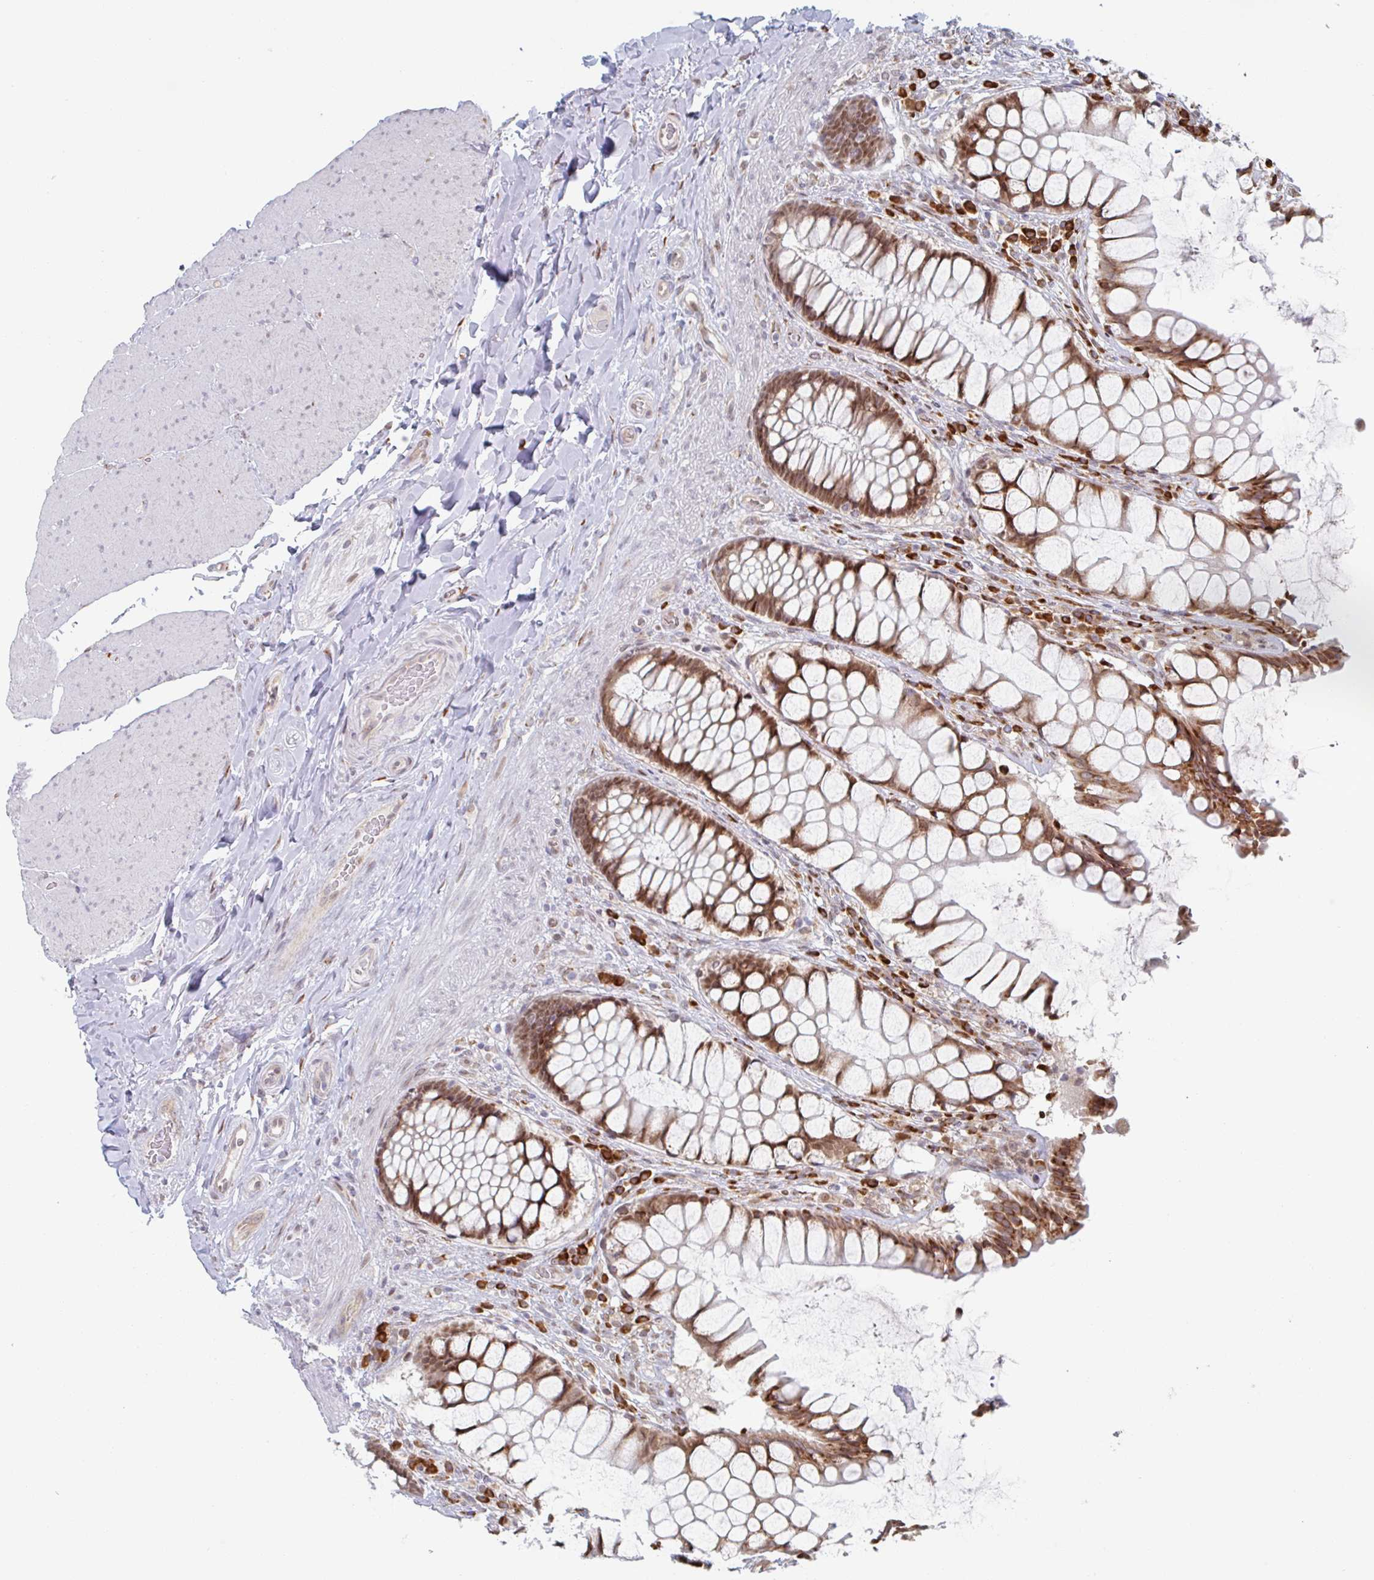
{"staining": {"intensity": "moderate", "quantity": ">75%", "location": "cytoplasmic/membranous"}, "tissue": "rectum", "cell_type": "Glandular cells", "image_type": "normal", "snomed": [{"axis": "morphology", "description": "Normal tissue, NOS"}, {"axis": "topography", "description": "Rectum"}], "caption": "An IHC image of normal tissue is shown. Protein staining in brown labels moderate cytoplasmic/membranous positivity in rectum within glandular cells.", "gene": "TRAPPC10", "patient": {"sex": "female", "age": 58}}